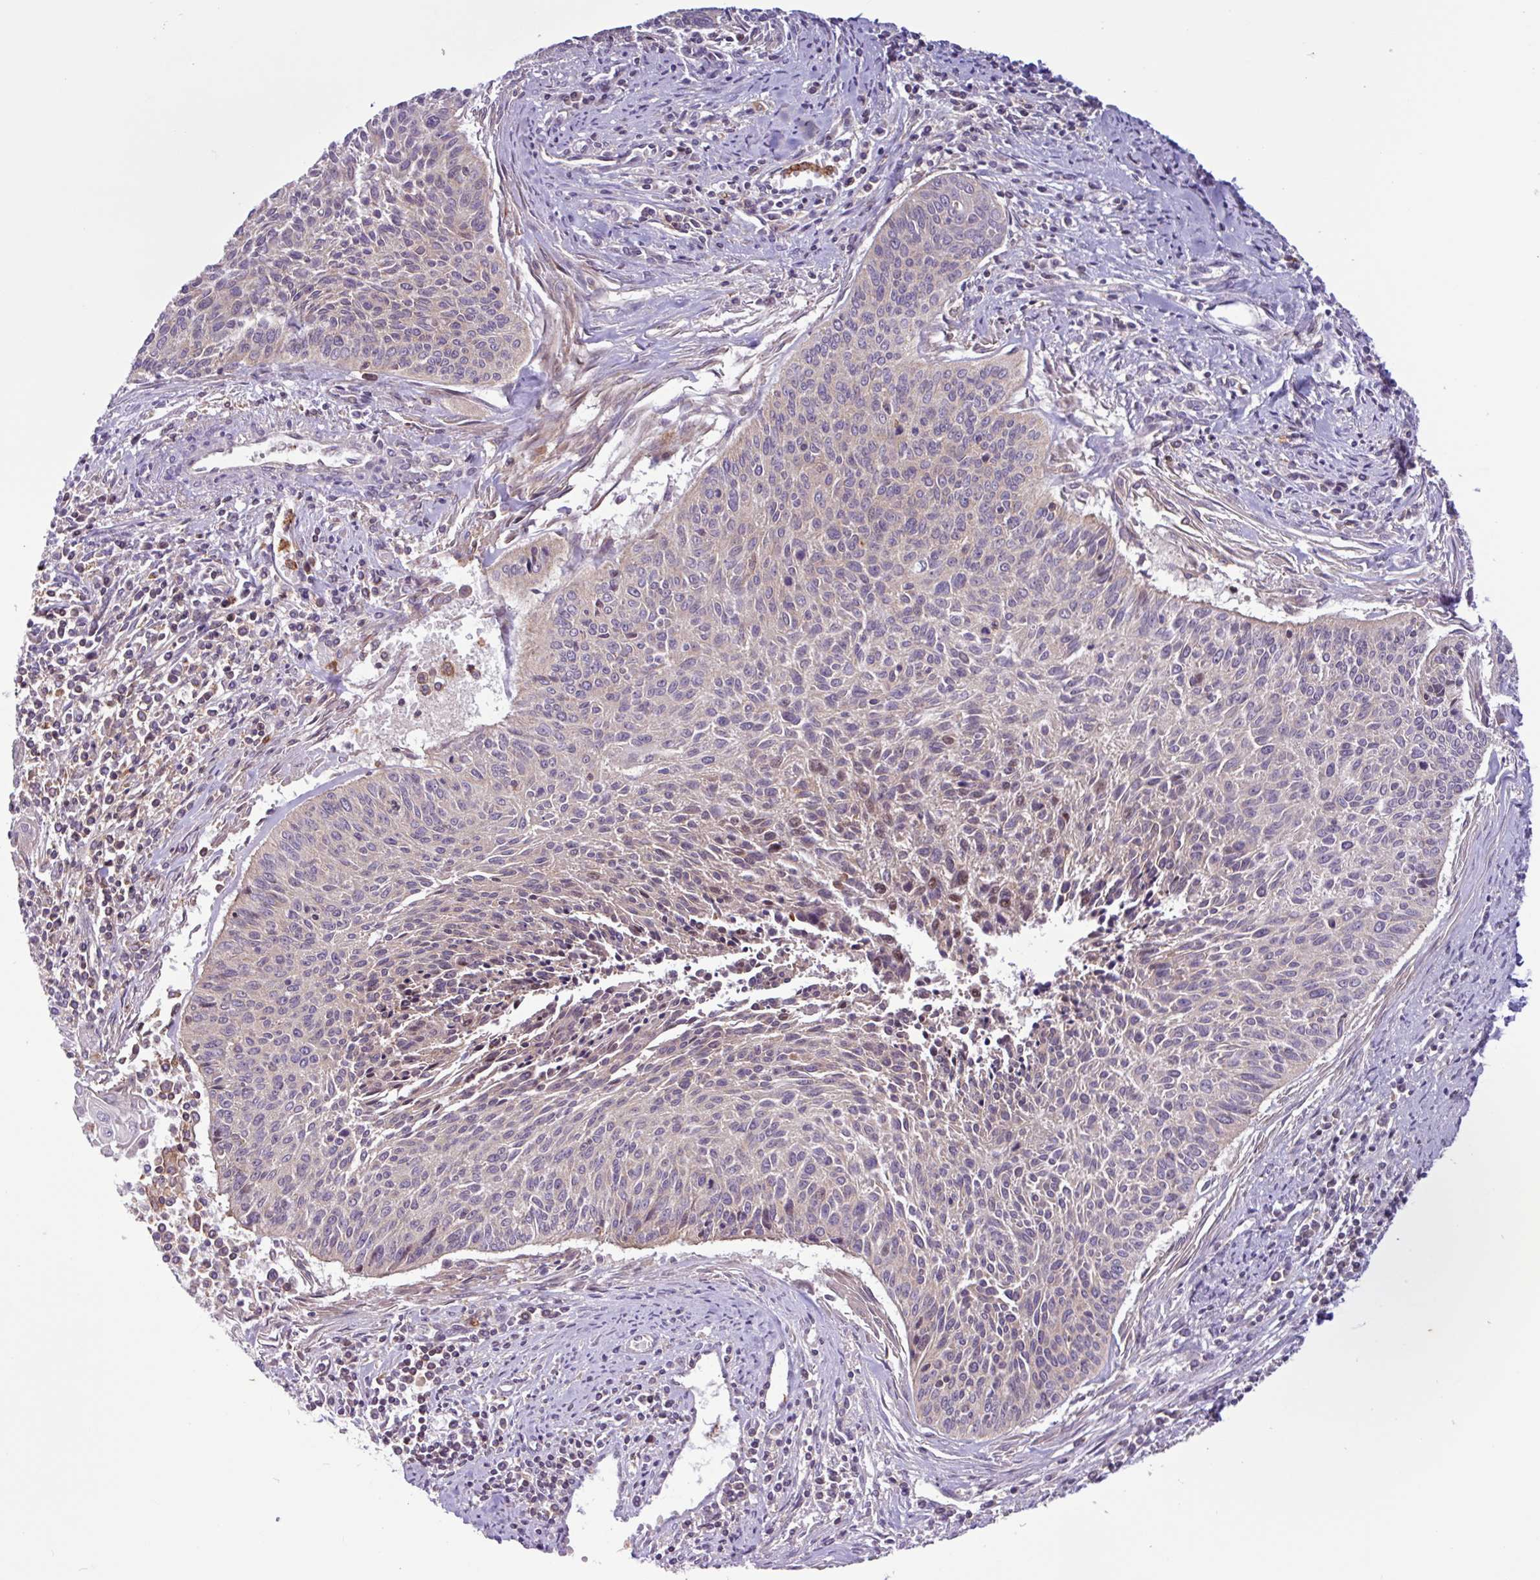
{"staining": {"intensity": "weak", "quantity": "<25%", "location": "cytoplasmic/membranous"}, "tissue": "cervical cancer", "cell_type": "Tumor cells", "image_type": "cancer", "snomed": [{"axis": "morphology", "description": "Squamous cell carcinoma, NOS"}, {"axis": "topography", "description": "Cervix"}], "caption": "Tumor cells show no significant protein positivity in cervical squamous cell carcinoma.", "gene": "ACTR3", "patient": {"sex": "female", "age": 55}}